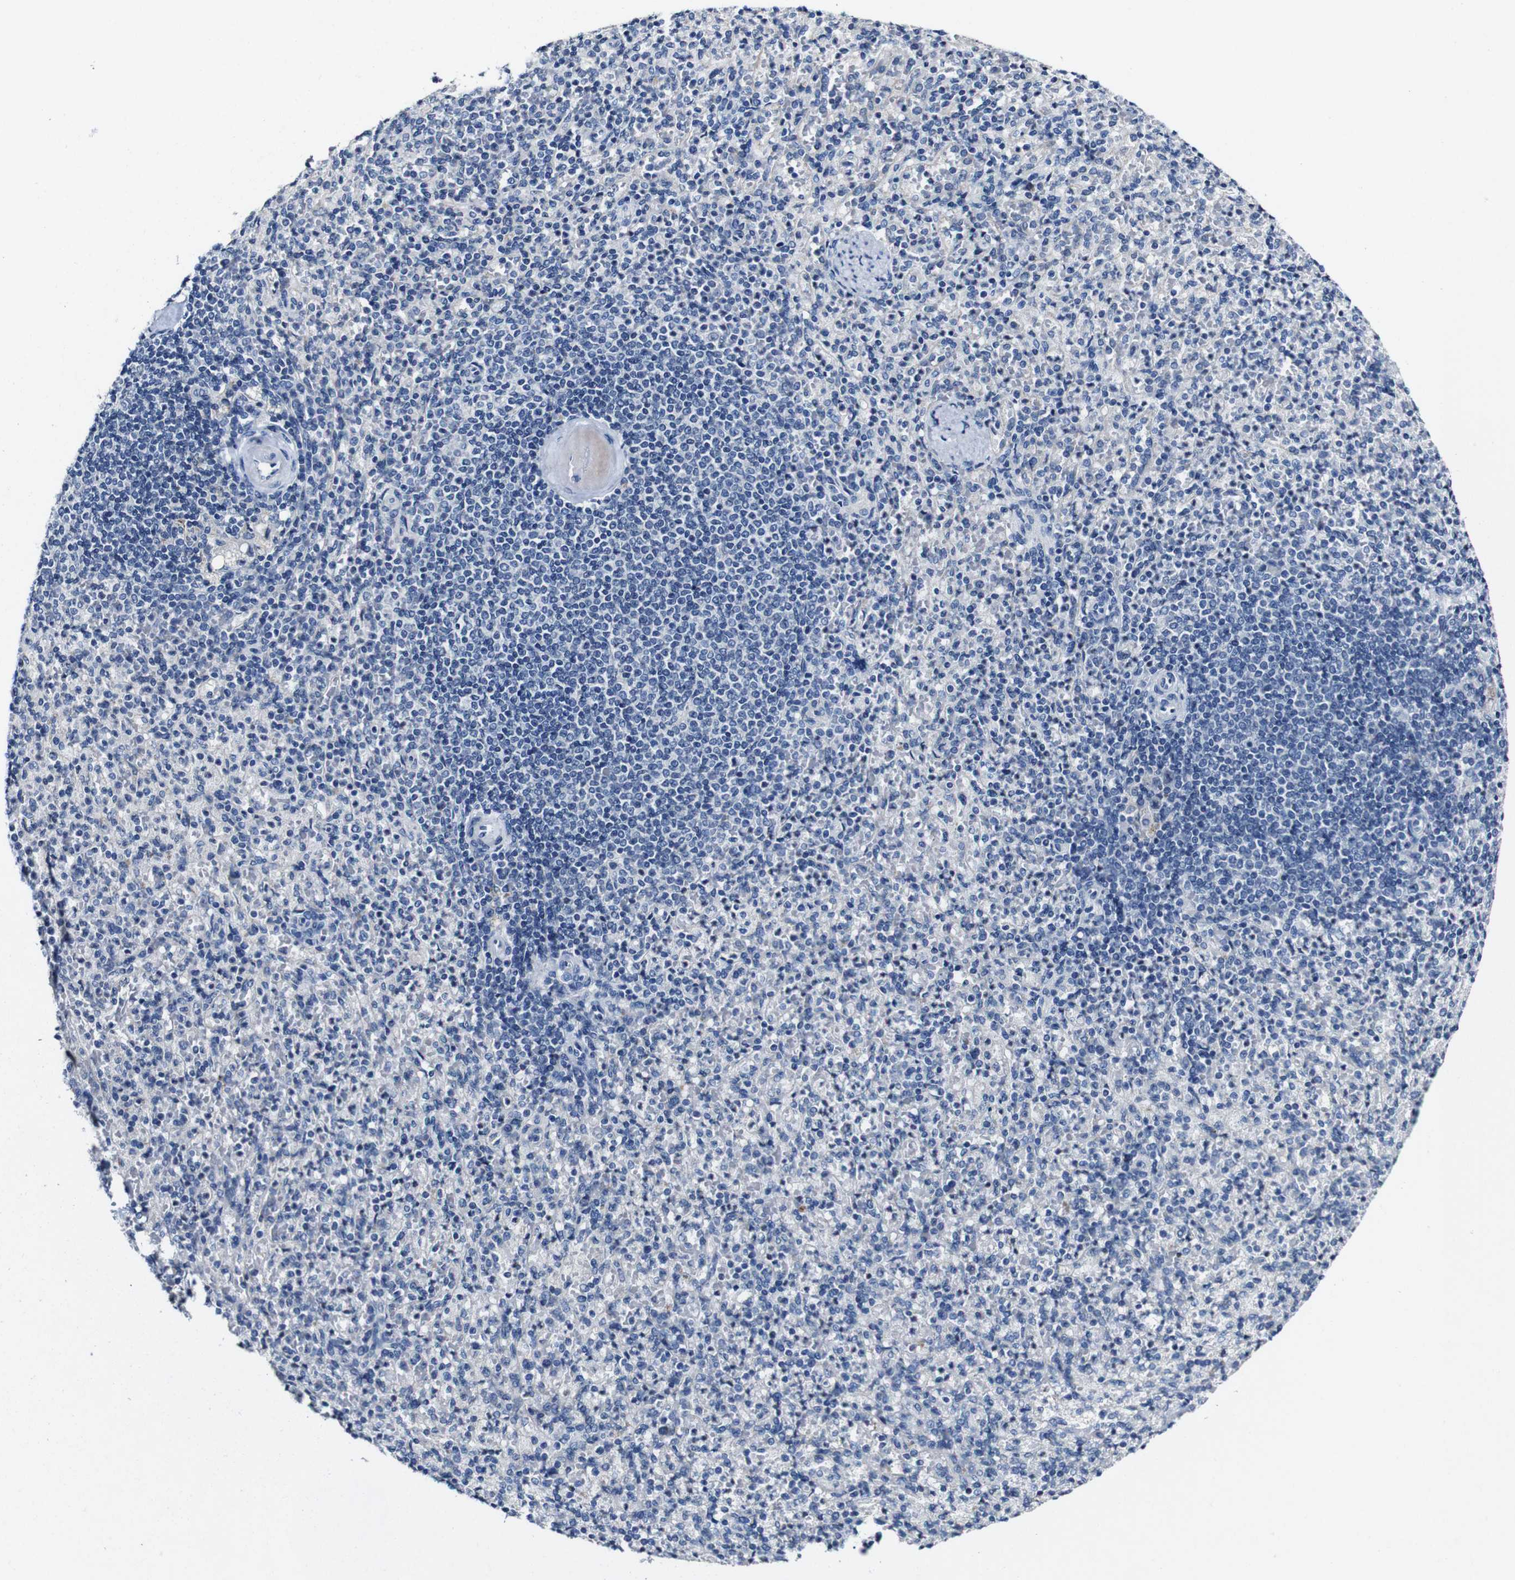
{"staining": {"intensity": "negative", "quantity": "none", "location": "none"}, "tissue": "spleen", "cell_type": "Cells in red pulp", "image_type": "normal", "snomed": [{"axis": "morphology", "description": "Normal tissue, NOS"}, {"axis": "topography", "description": "Spleen"}], "caption": "A micrograph of spleen stained for a protein displays no brown staining in cells in red pulp. Brightfield microscopy of immunohistochemistry (IHC) stained with DAB (3,3'-diaminobenzidine) (brown) and hematoxylin (blue), captured at high magnification.", "gene": "GRAMD1A", "patient": {"sex": "female", "age": 74}}